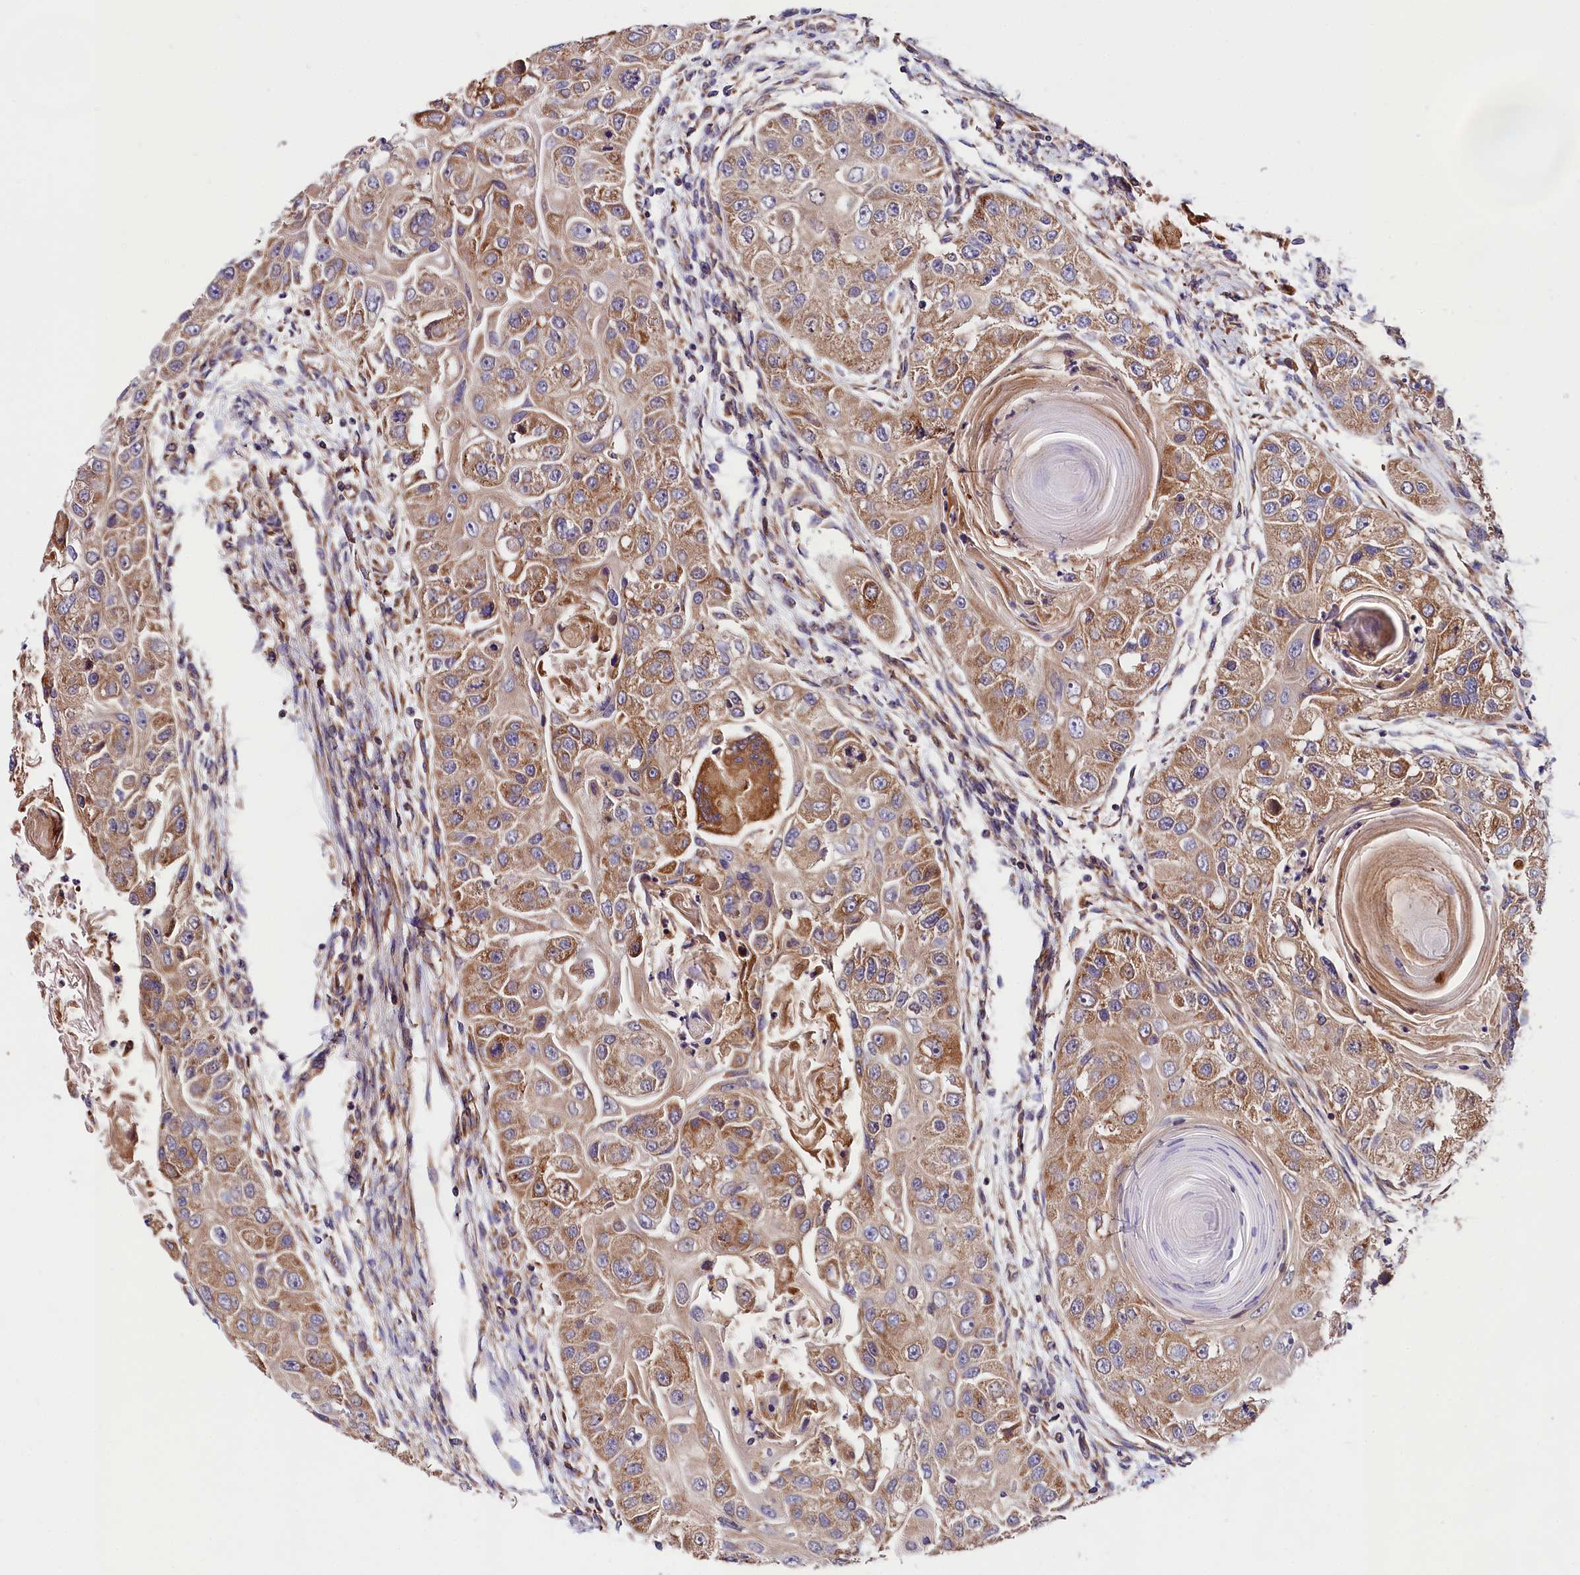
{"staining": {"intensity": "moderate", "quantity": ">75%", "location": "cytoplasmic/membranous"}, "tissue": "head and neck cancer", "cell_type": "Tumor cells", "image_type": "cancer", "snomed": [{"axis": "morphology", "description": "Normal tissue, NOS"}, {"axis": "morphology", "description": "Squamous cell carcinoma, NOS"}, {"axis": "topography", "description": "Skeletal muscle"}, {"axis": "topography", "description": "Head-Neck"}], "caption": "Head and neck cancer (squamous cell carcinoma) stained with DAB immunohistochemistry (IHC) reveals medium levels of moderate cytoplasmic/membranous expression in approximately >75% of tumor cells. The staining is performed using DAB (3,3'-diaminobenzidine) brown chromogen to label protein expression. The nuclei are counter-stained blue using hematoxylin.", "gene": "SPG11", "patient": {"sex": "male", "age": 51}}